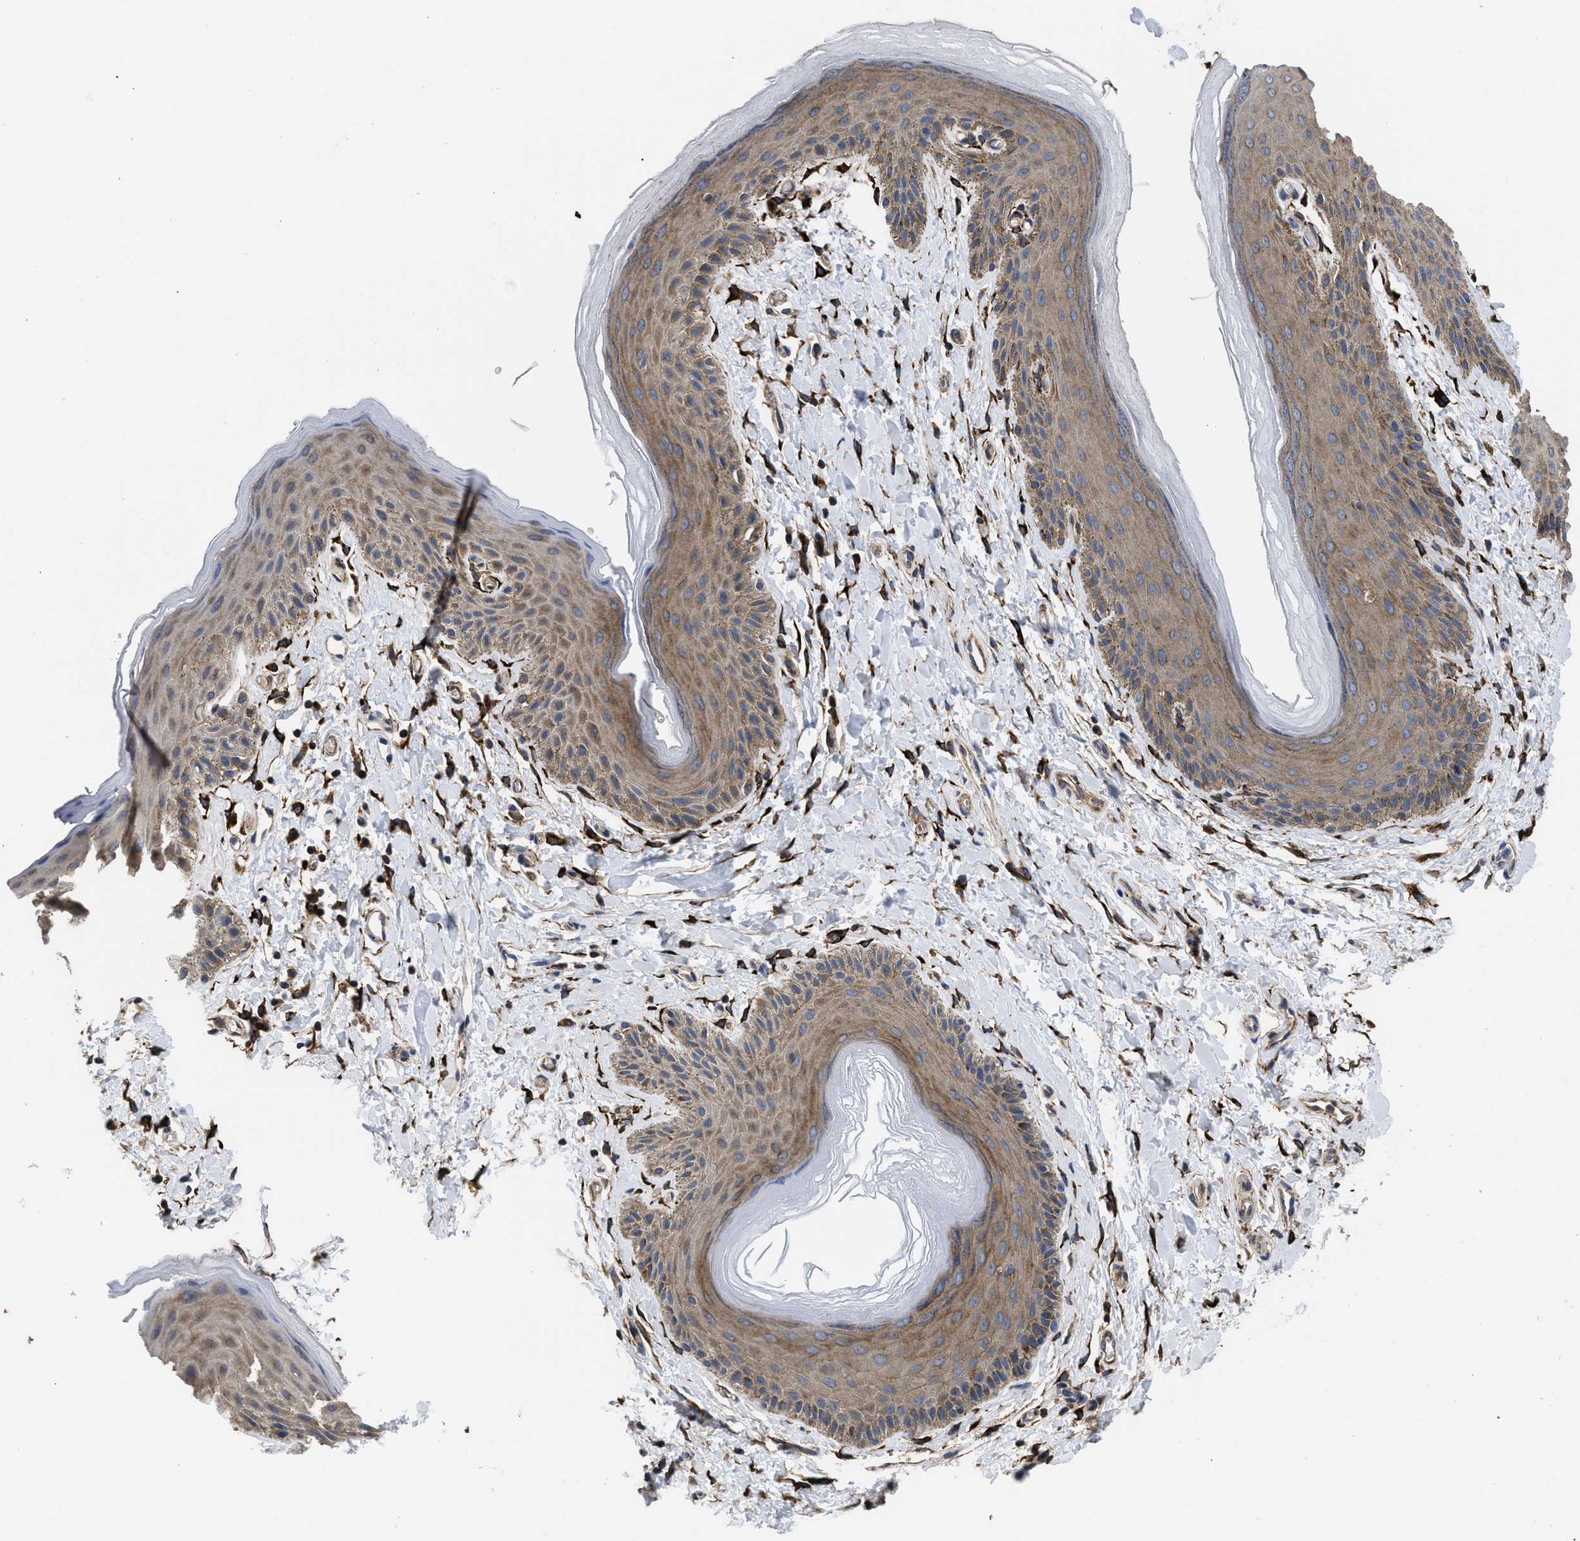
{"staining": {"intensity": "moderate", "quantity": ">75%", "location": "cytoplasmic/membranous"}, "tissue": "skin", "cell_type": "Epidermal cells", "image_type": "normal", "snomed": [{"axis": "morphology", "description": "Normal tissue, NOS"}, {"axis": "topography", "description": "Anal"}], "caption": "Immunohistochemistry (IHC) of unremarkable human skin shows medium levels of moderate cytoplasmic/membranous staining in approximately >75% of epidermal cells.", "gene": "SQLE", "patient": {"sex": "male", "age": 44}}